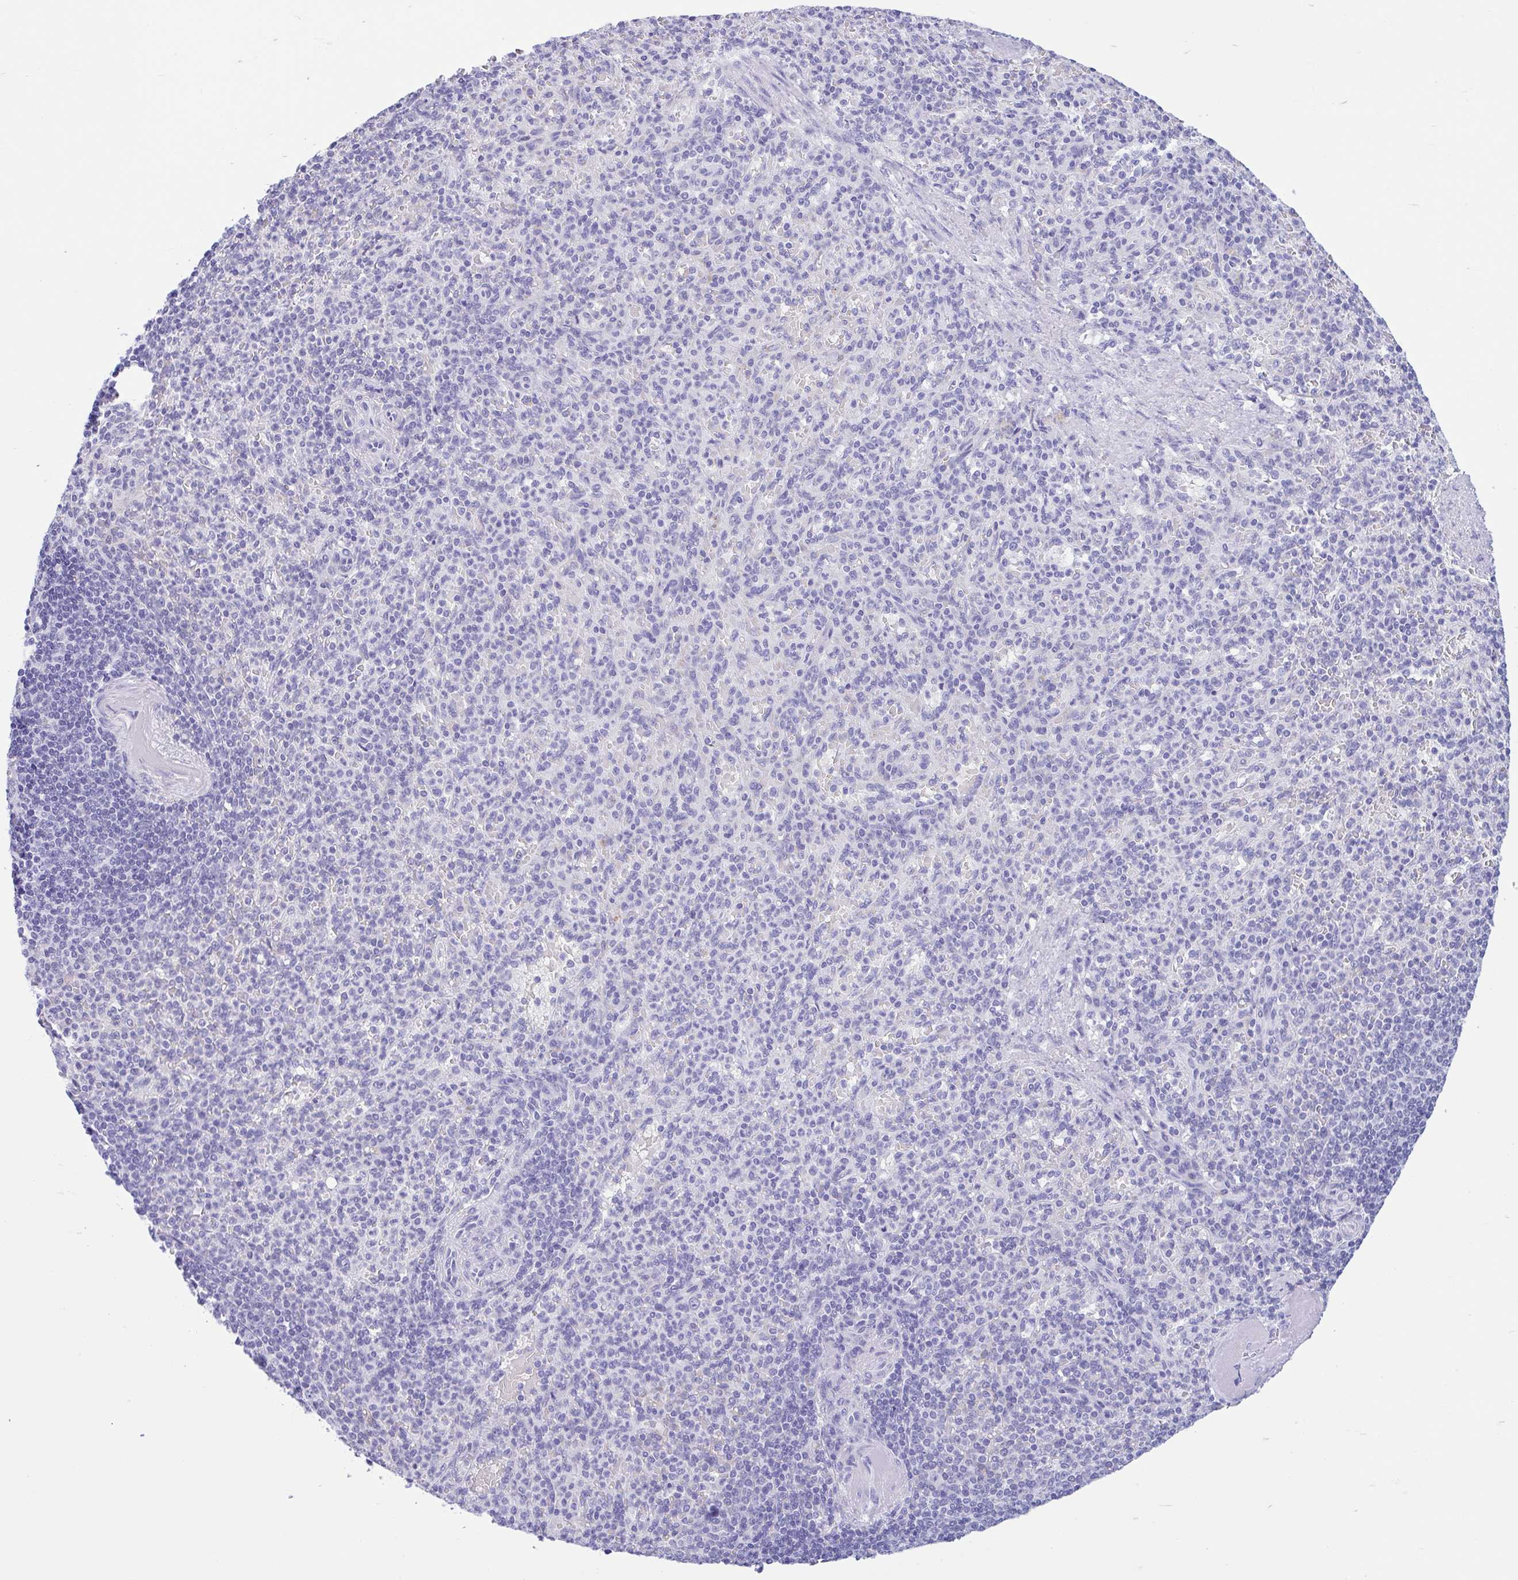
{"staining": {"intensity": "negative", "quantity": "none", "location": "none"}, "tissue": "spleen", "cell_type": "Cells in red pulp", "image_type": "normal", "snomed": [{"axis": "morphology", "description": "Normal tissue, NOS"}, {"axis": "topography", "description": "Spleen"}], "caption": "Immunohistochemistry (IHC) image of unremarkable spleen stained for a protein (brown), which exhibits no positivity in cells in red pulp.", "gene": "ENSG00000274792", "patient": {"sex": "female", "age": 74}}